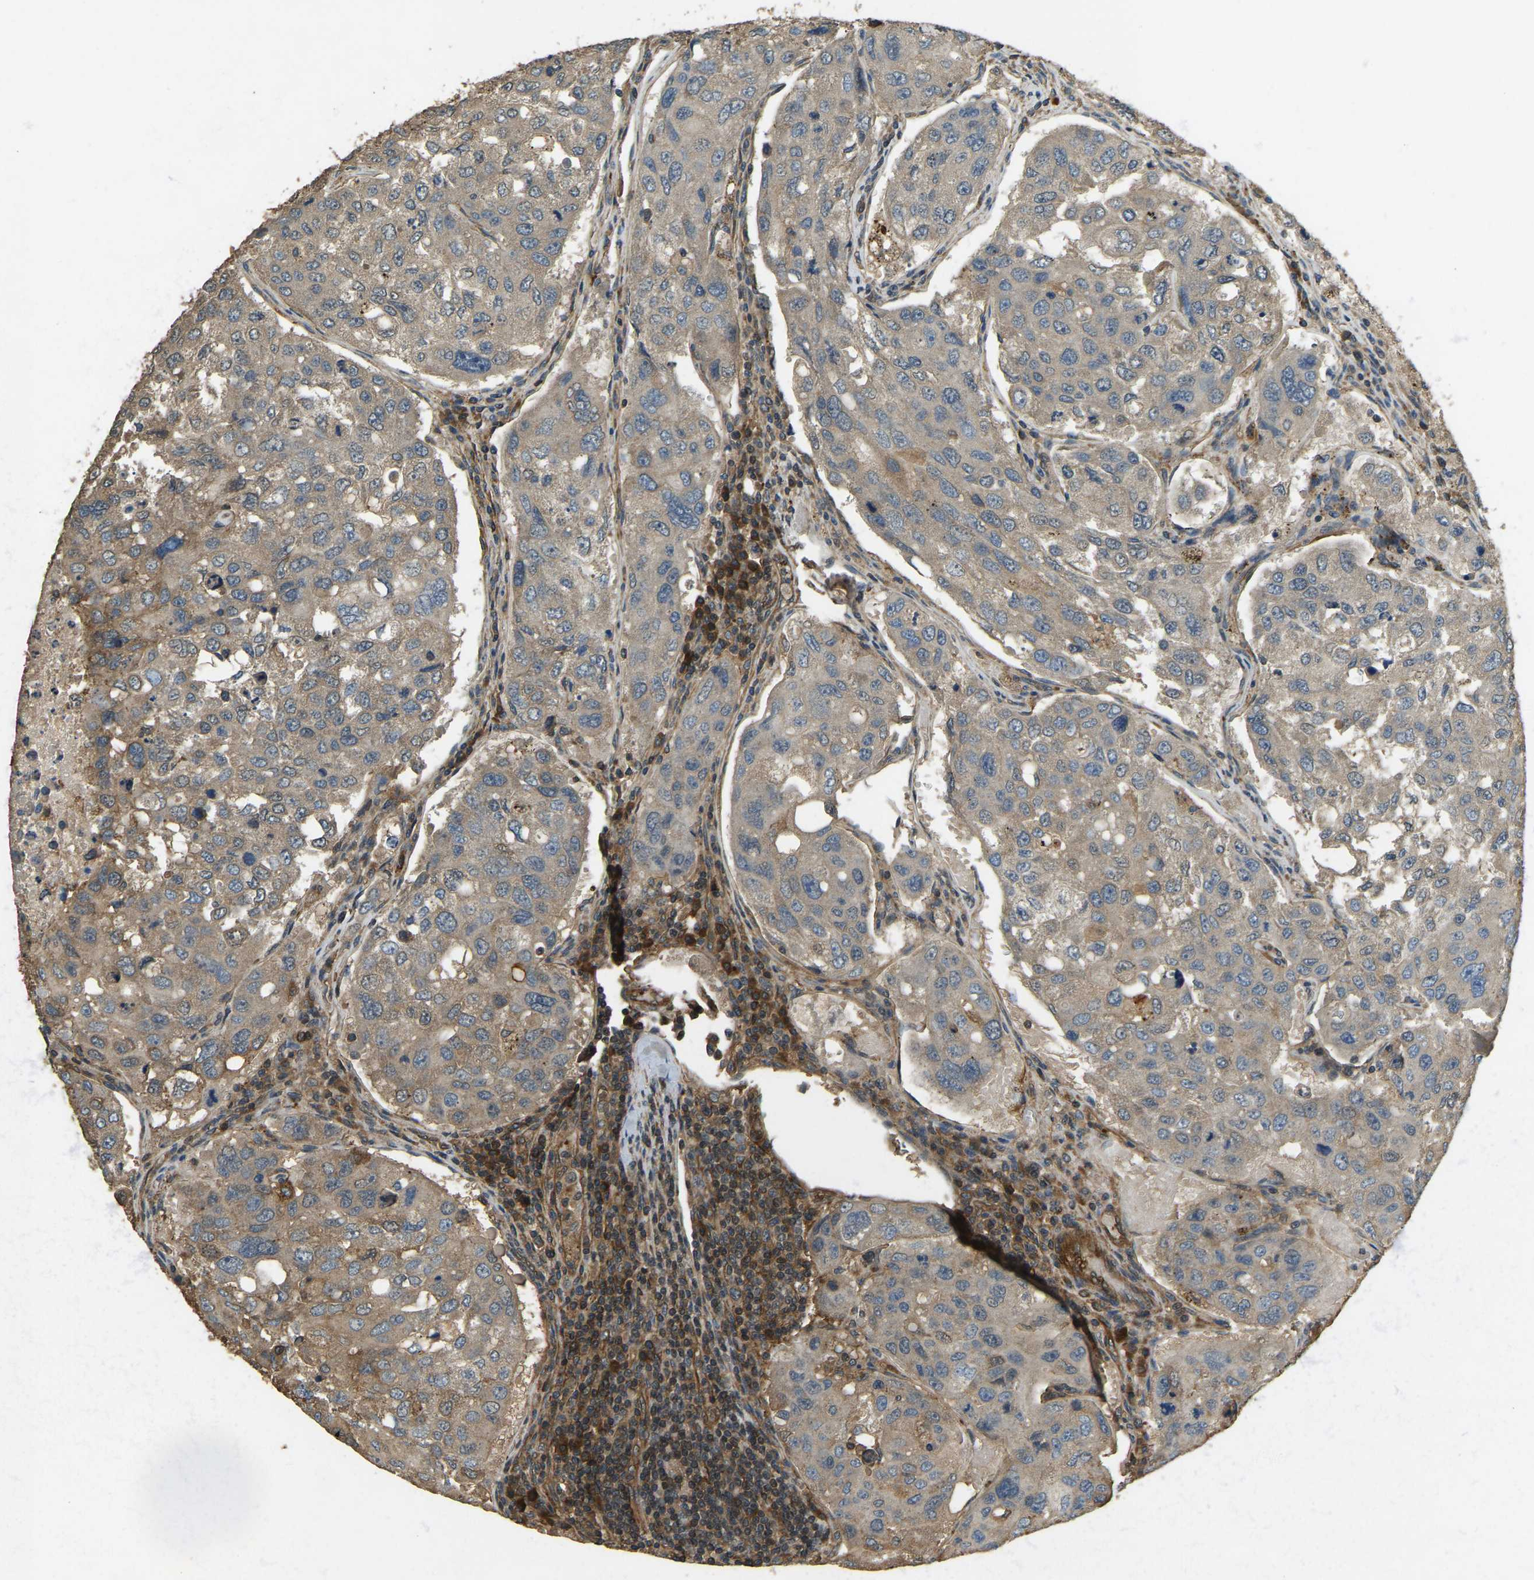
{"staining": {"intensity": "weak", "quantity": ">75%", "location": "cytoplasmic/membranous"}, "tissue": "urothelial cancer", "cell_type": "Tumor cells", "image_type": "cancer", "snomed": [{"axis": "morphology", "description": "Urothelial carcinoma, High grade"}, {"axis": "topography", "description": "Lymph node"}, {"axis": "topography", "description": "Urinary bladder"}], "caption": "Tumor cells display low levels of weak cytoplasmic/membranous positivity in approximately >75% of cells in human high-grade urothelial carcinoma. Nuclei are stained in blue.", "gene": "ERGIC1", "patient": {"sex": "male", "age": 51}}